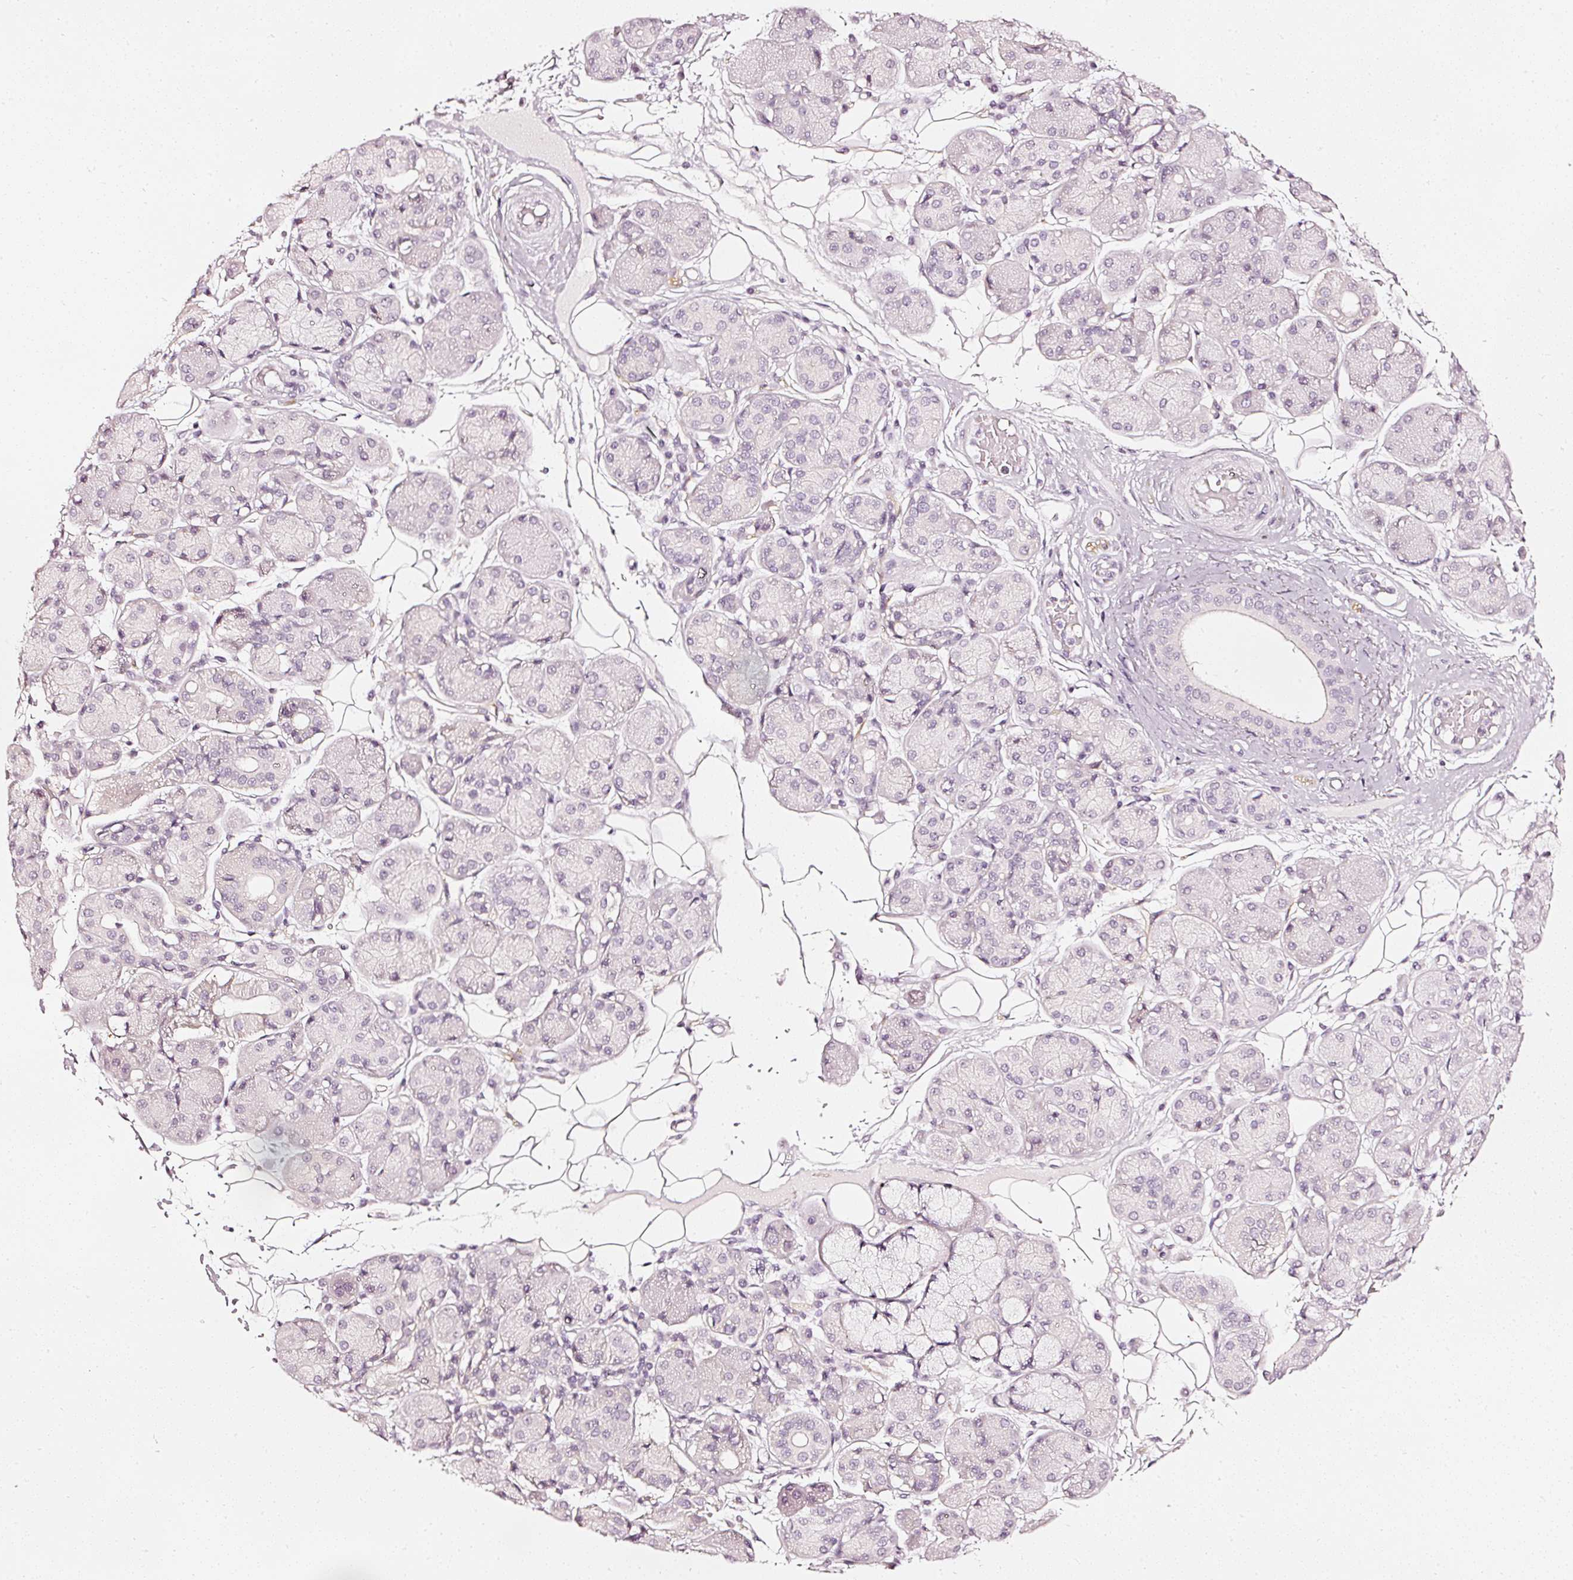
{"staining": {"intensity": "negative", "quantity": "none", "location": "none"}, "tissue": "salivary gland", "cell_type": "Glandular cells", "image_type": "normal", "snomed": [{"axis": "morphology", "description": "Squamous cell carcinoma, NOS"}, {"axis": "topography", "description": "Skin"}, {"axis": "topography", "description": "Head-Neck"}], "caption": "IHC of unremarkable salivary gland exhibits no staining in glandular cells. (DAB (3,3'-diaminobenzidine) immunohistochemistry (IHC) with hematoxylin counter stain).", "gene": "CNP", "patient": {"sex": "male", "age": 80}}